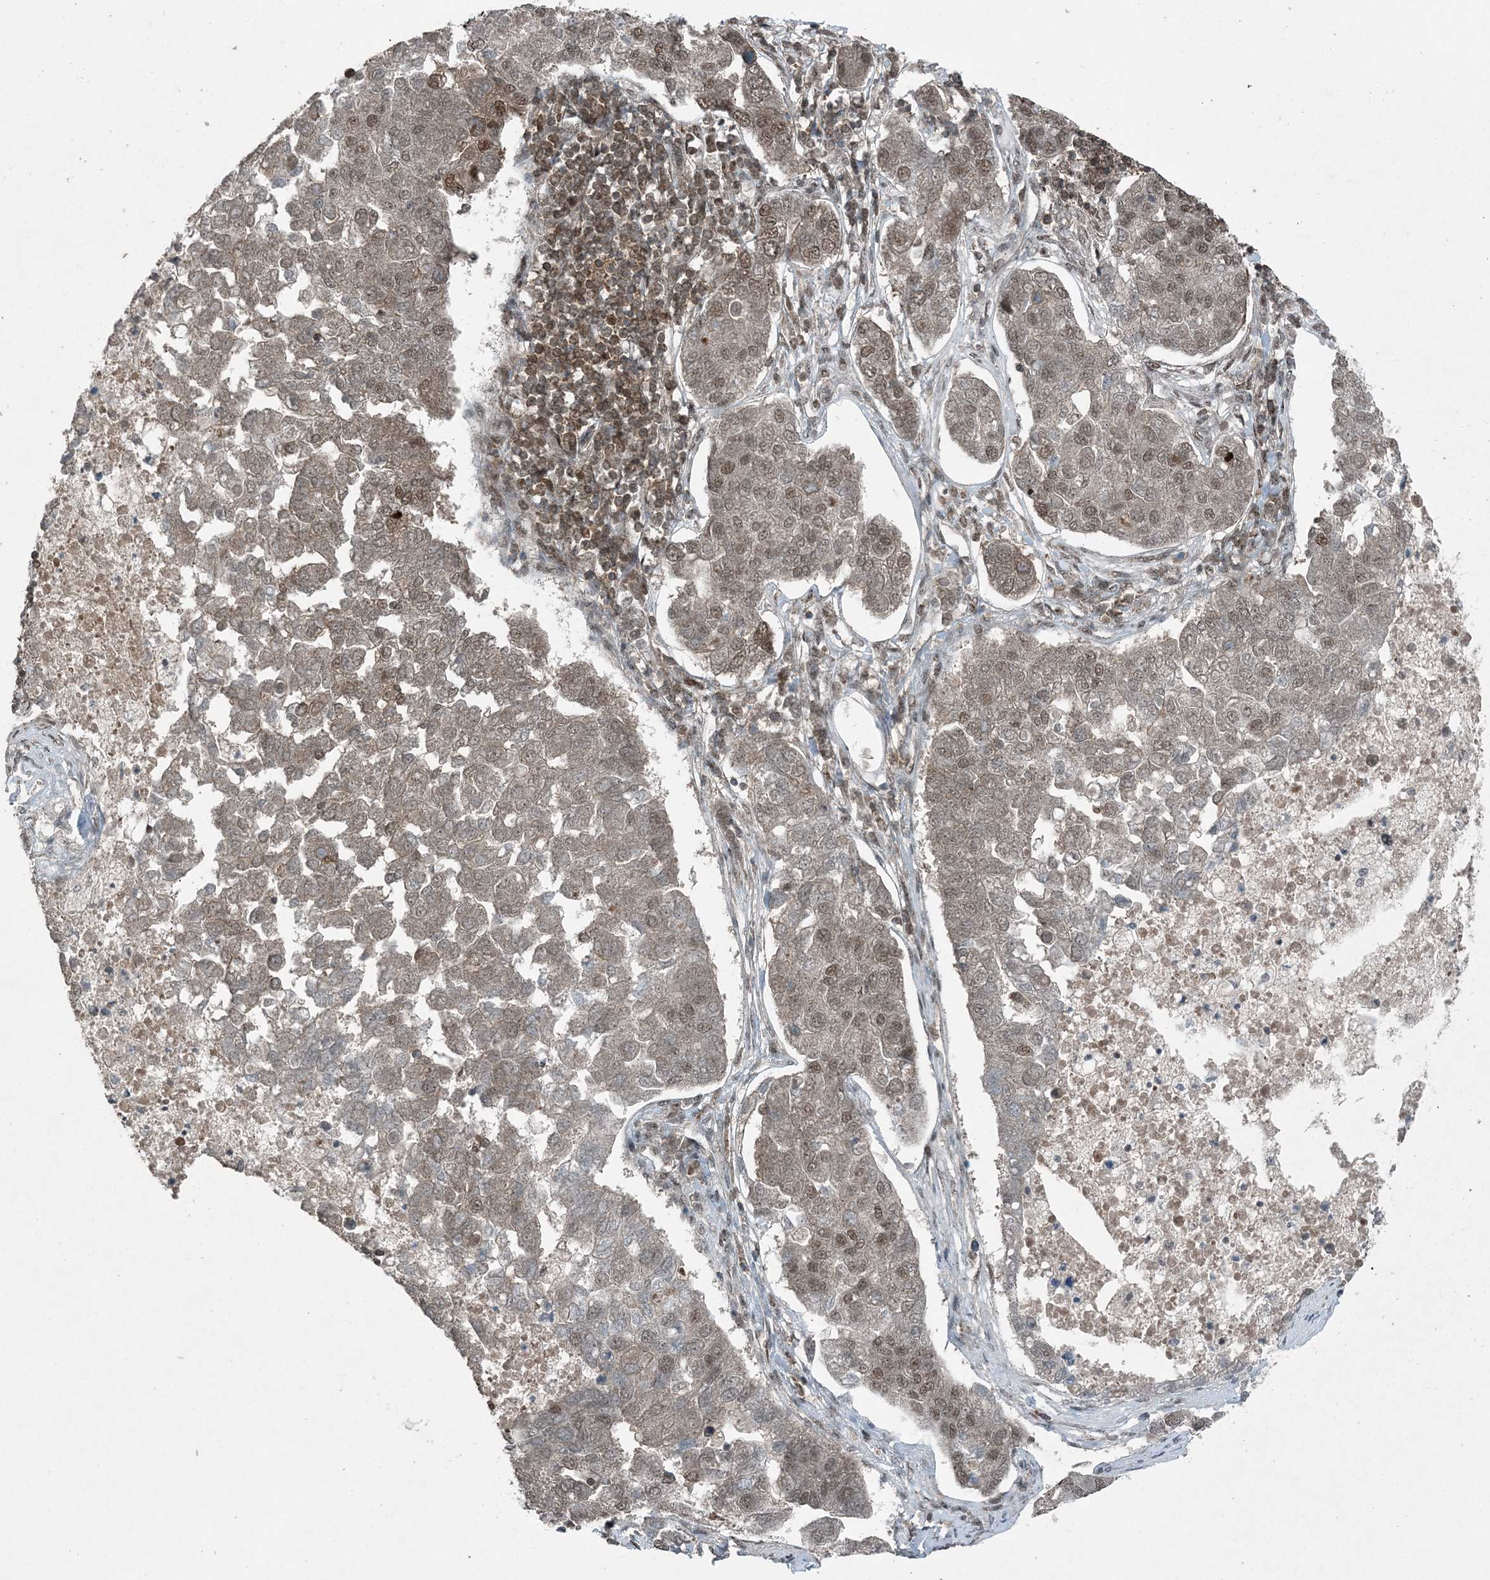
{"staining": {"intensity": "moderate", "quantity": ">75%", "location": "nuclear"}, "tissue": "pancreatic cancer", "cell_type": "Tumor cells", "image_type": "cancer", "snomed": [{"axis": "morphology", "description": "Adenocarcinoma, NOS"}, {"axis": "topography", "description": "Pancreas"}], "caption": "A medium amount of moderate nuclear expression is seen in approximately >75% of tumor cells in adenocarcinoma (pancreatic) tissue.", "gene": "COPS7B", "patient": {"sex": "female", "age": 61}}